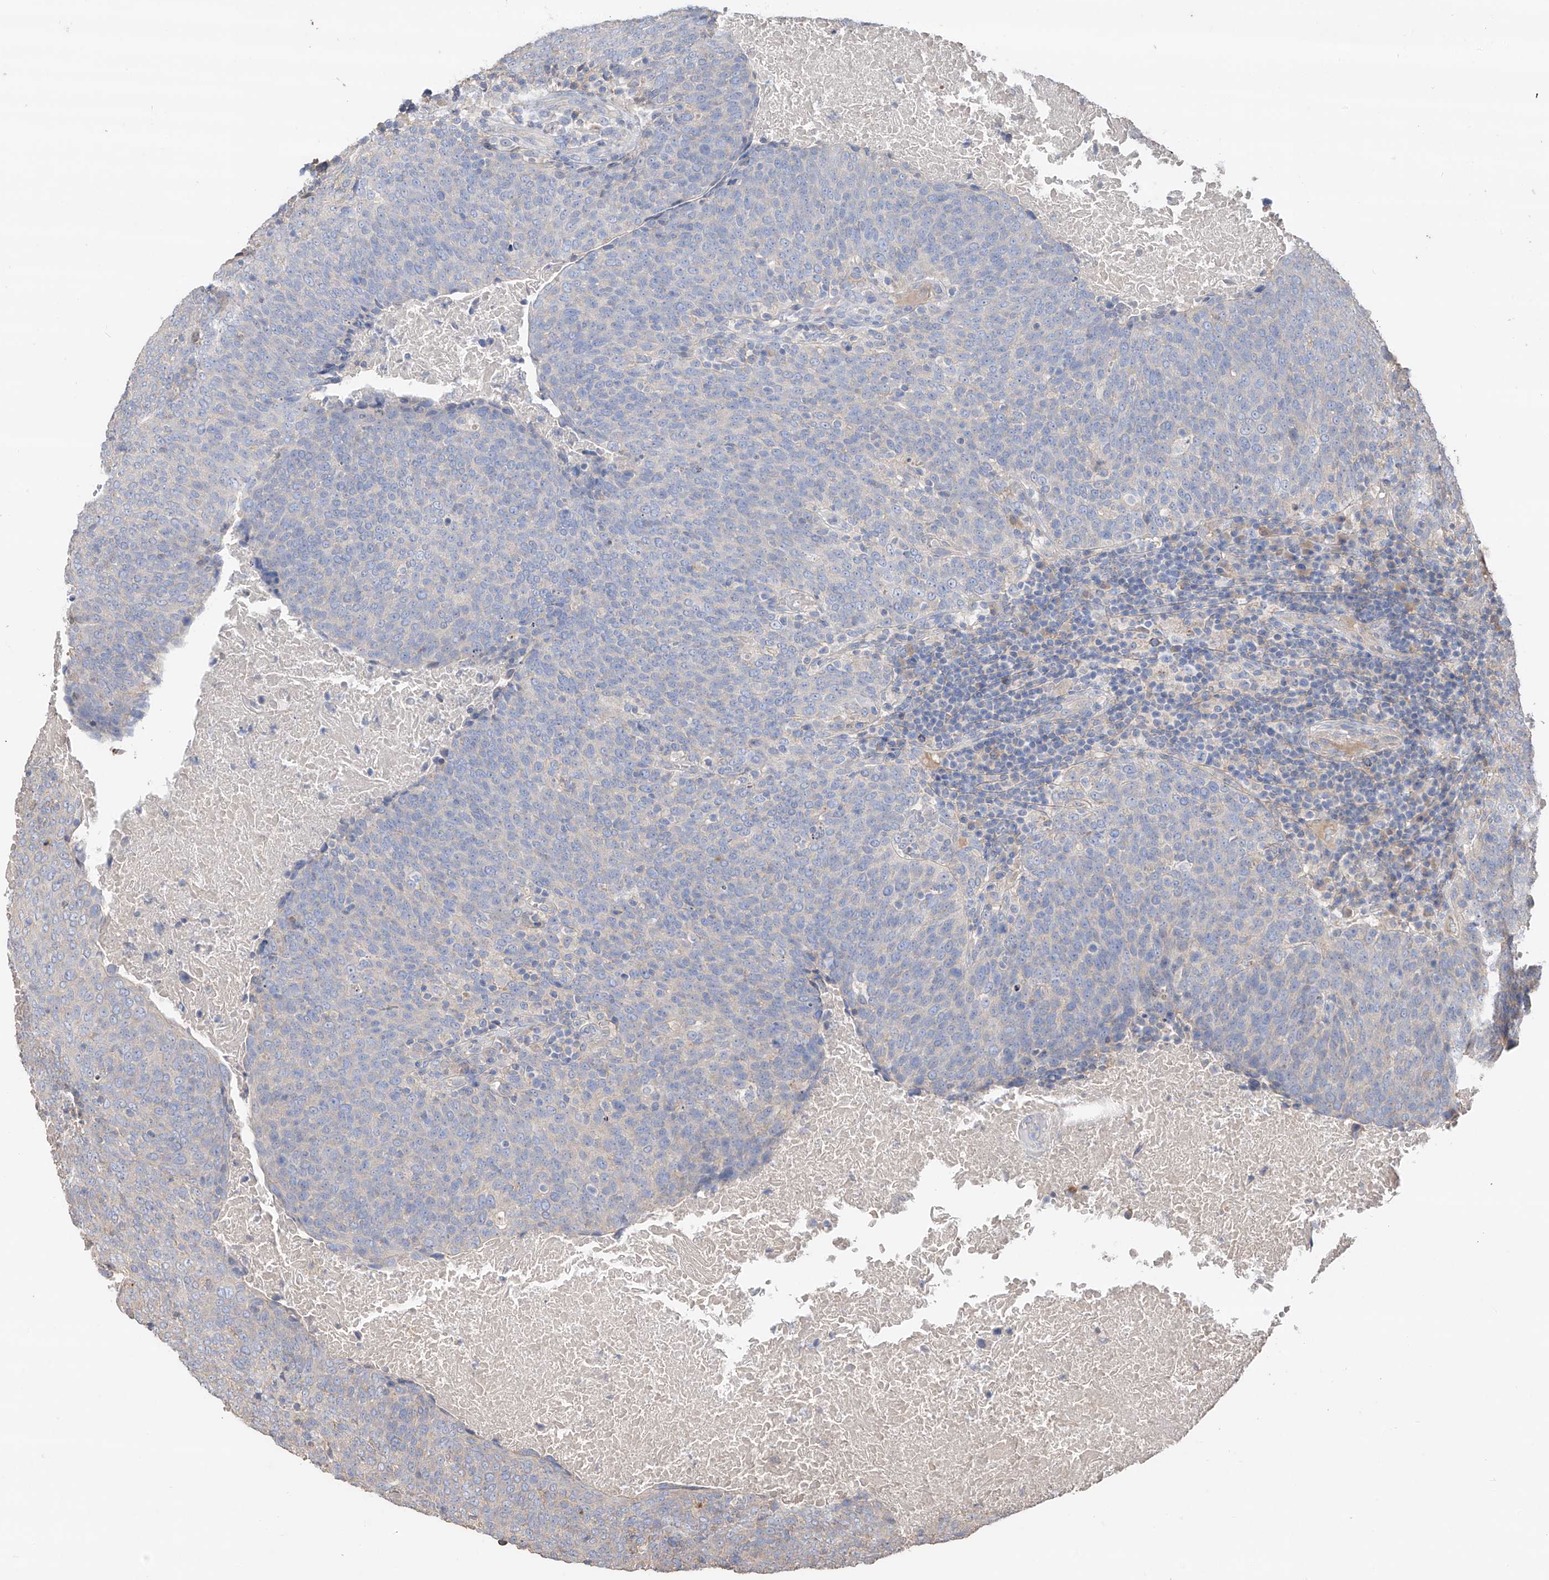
{"staining": {"intensity": "negative", "quantity": "none", "location": "none"}, "tissue": "head and neck cancer", "cell_type": "Tumor cells", "image_type": "cancer", "snomed": [{"axis": "morphology", "description": "Squamous cell carcinoma, NOS"}, {"axis": "morphology", "description": "Squamous cell carcinoma, metastatic, NOS"}, {"axis": "topography", "description": "Lymph node"}, {"axis": "topography", "description": "Head-Neck"}], "caption": "An immunohistochemistry micrograph of head and neck squamous cell carcinoma is shown. There is no staining in tumor cells of head and neck squamous cell carcinoma.", "gene": "EDN1", "patient": {"sex": "male", "age": 62}}